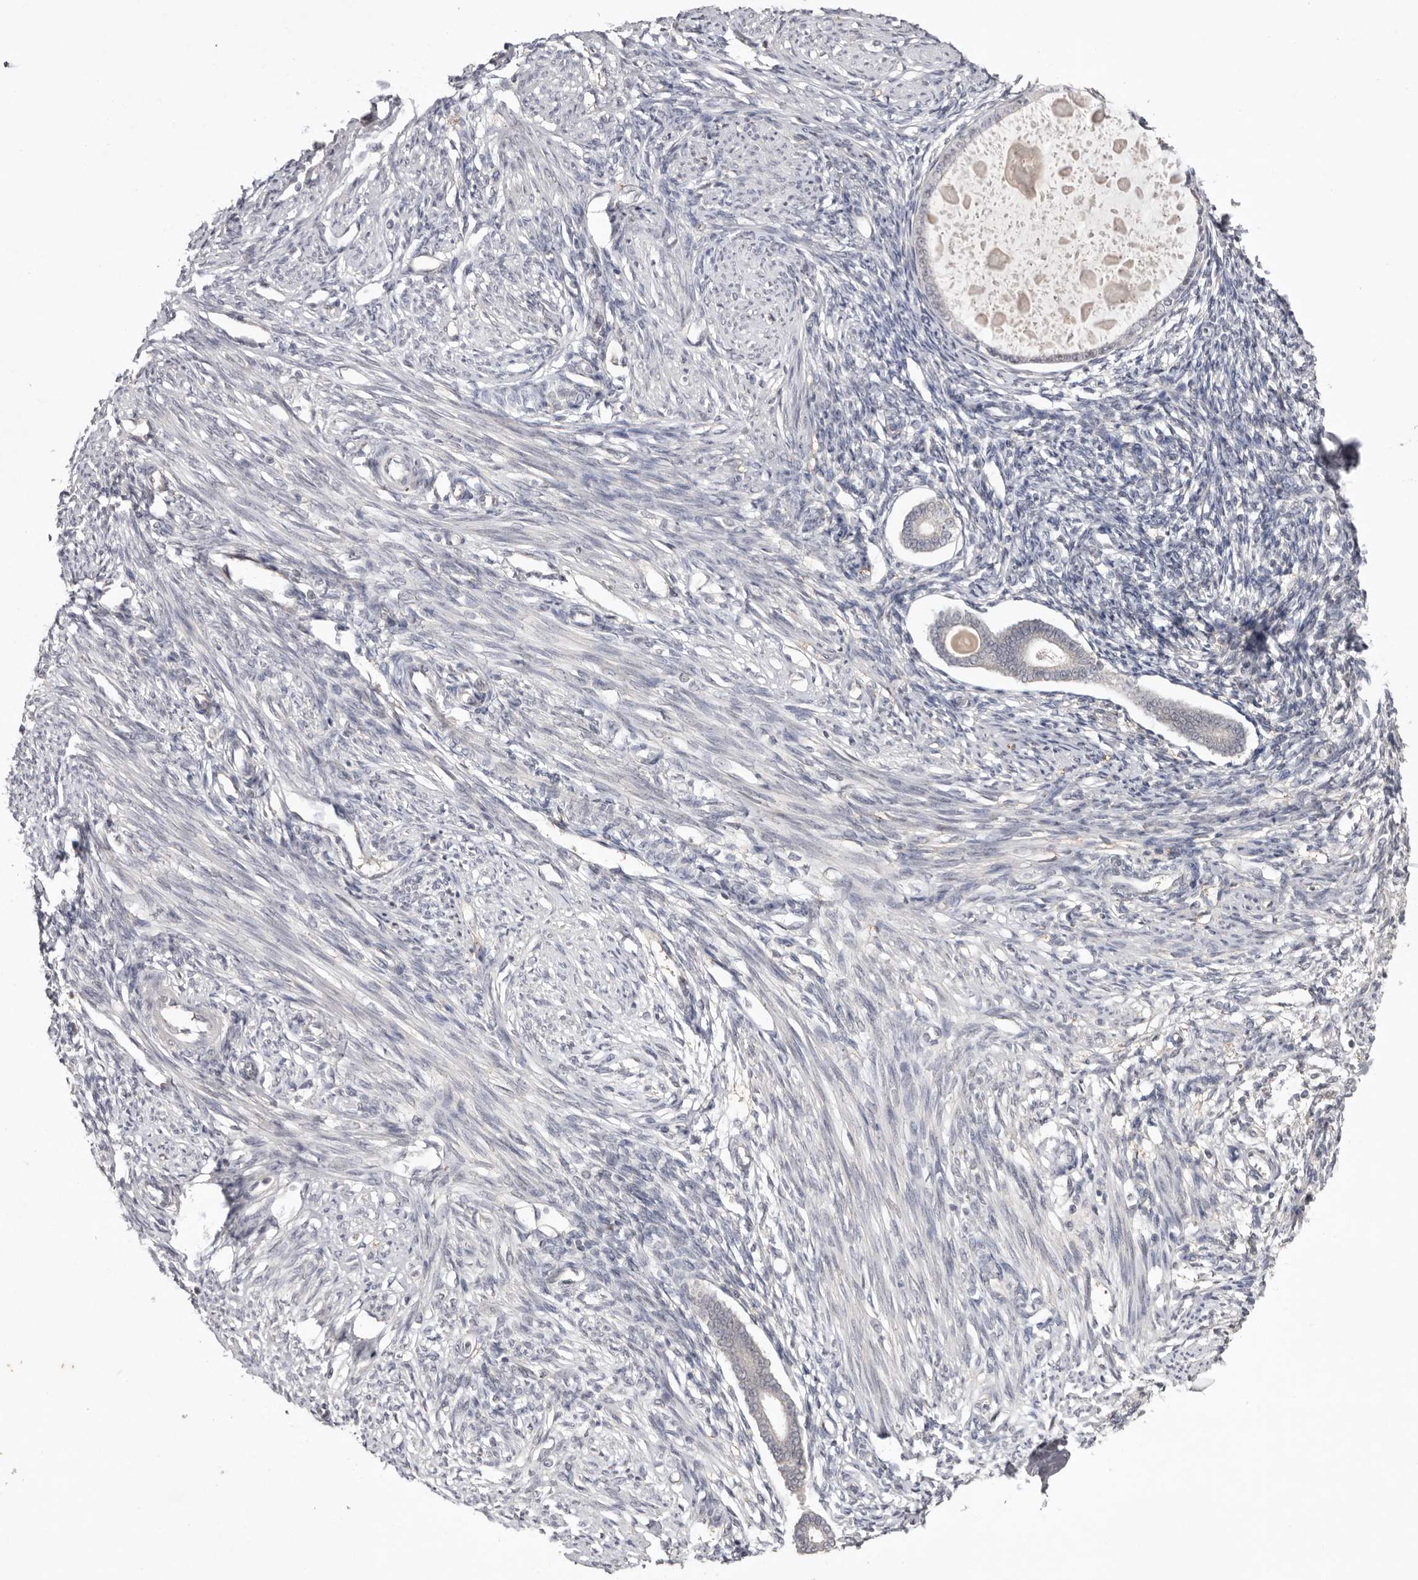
{"staining": {"intensity": "negative", "quantity": "none", "location": "none"}, "tissue": "endometrium", "cell_type": "Cells in endometrial stroma", "image_type": "normal", "snomed": [{"axis": "morphology", "description": "Normal tissue, NOS"}, {"axis": "topography", "description": "Endometrium"}], "caption": "The IHC histopathology image has no significant staining in cells in endometrial stroma of endometrium.", "gene": "TADA1", "patient": {"sex": "female", "age": 56}}